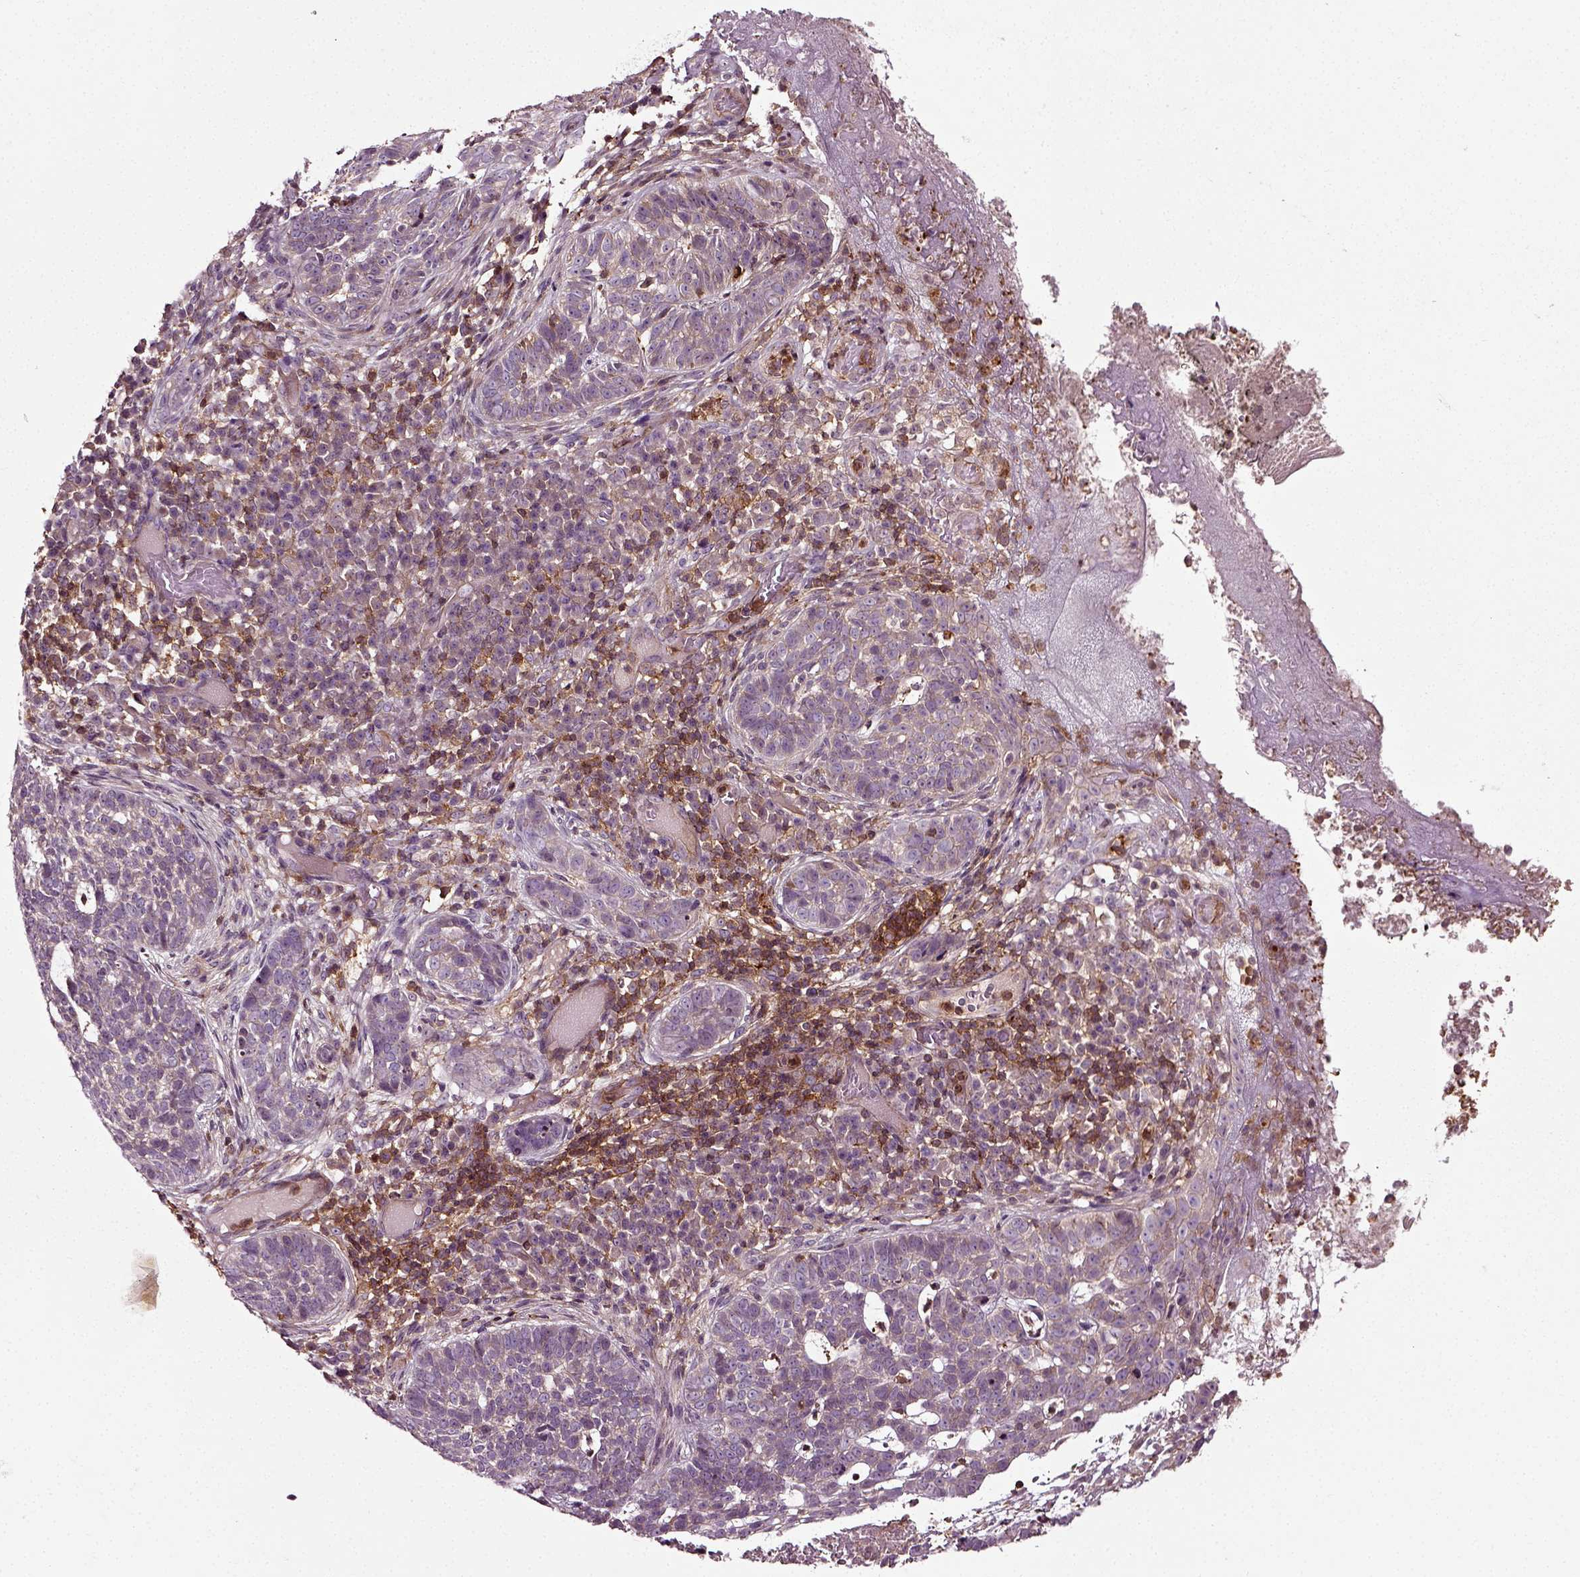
{"staining": {"intensity": "negative", "quantity": "none", "location": "none"}, "tissue": "skin cancer", "cell_type": "Tumor cells", "image_type": "cancer", "snomed": [{"axis": "morphology", "description": "Basal cell carcinoma"}, {"axis": "topography", "description": "Skin"}], "caption": "A histopathology image of human skin basal cell carcinoma is negative for staining in tumor cells. (Stains: DAB IHC with hematoxylin counter stain, Microscopy: brightfield microscopy at high magnification).", "gene": "RHOF", "patient": {"sex": "female", "age": 69}}